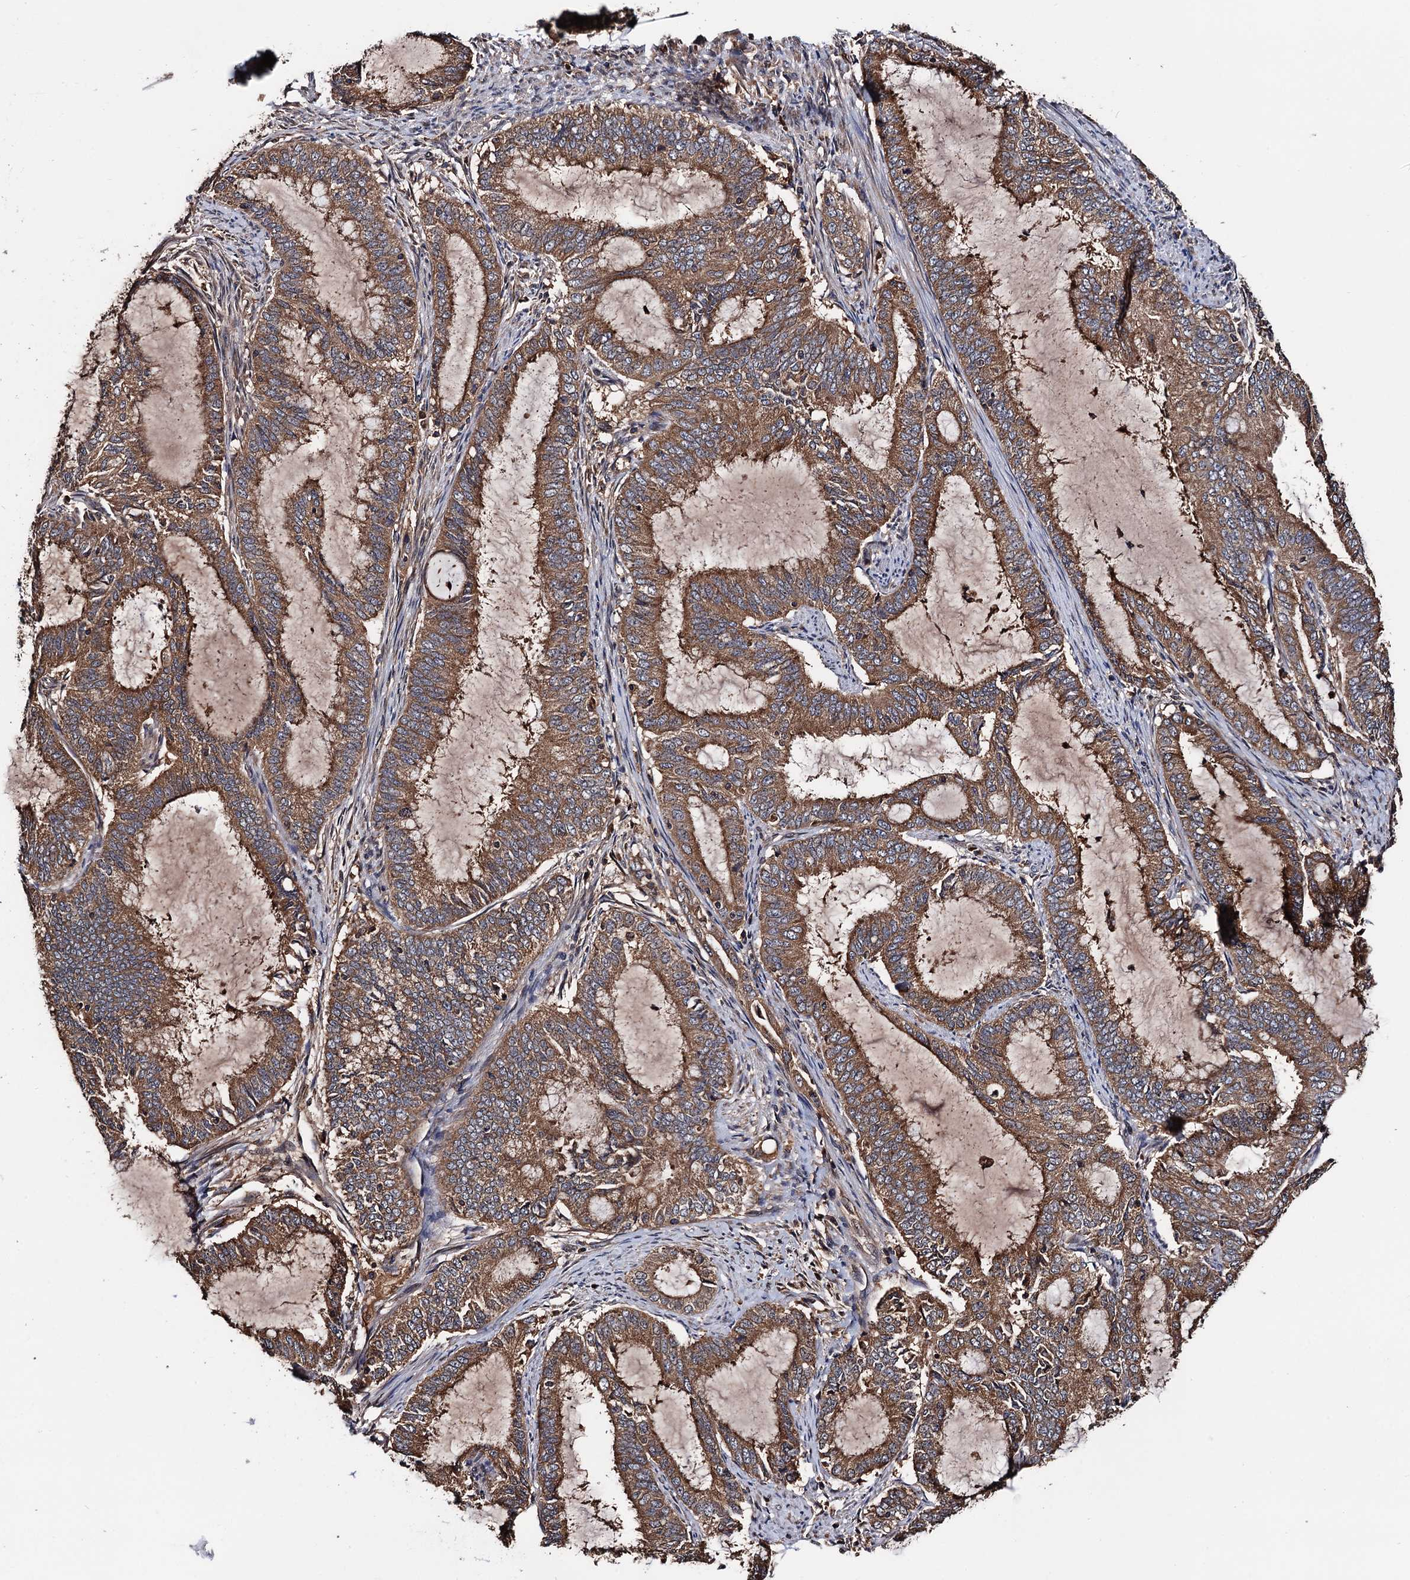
{"staining": {"intensity": "moderate", "quantity": ">75%", "location": "cytoplasmic/membranous"}, "tissue": "endometrial cancer", "cell_type": "Tumor cells", "image_type": "cancer", "snomed": [{"axis": "morphology", "description": "Adenocarcinoma, NOS"}, {"axis": "topography", "description": "Endometrium"}], "caption": "Endometrial adenocarcinoma stained with a protein marker shows moderate staining in tumor cells.", "gene": "RGS11", "patient": {"sex": "female", "age": 51}}